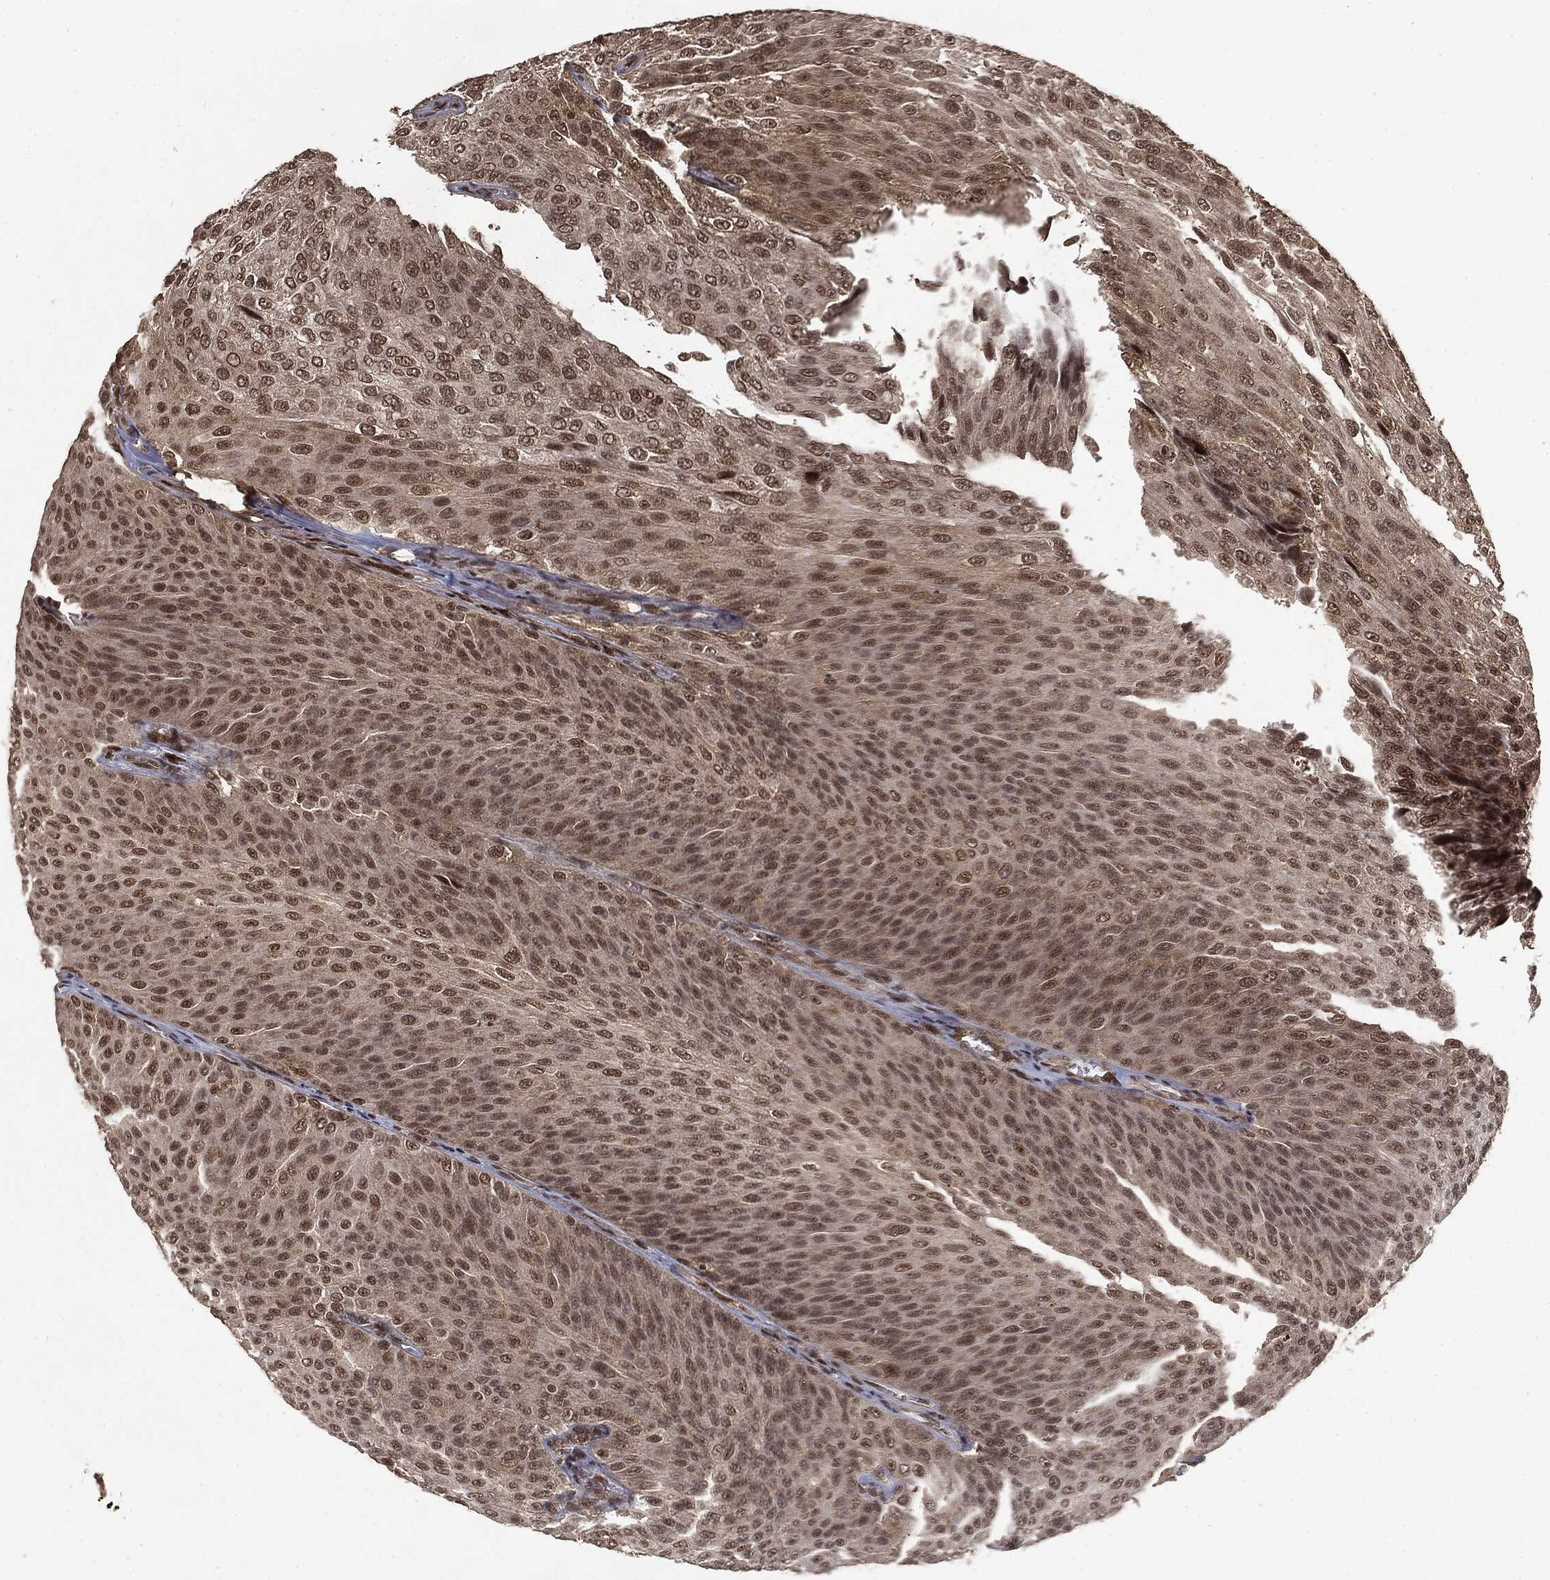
{"staining": {"intensity": "moderate", "quantity": "<25%", "location": "cytoplasmic/membranous,nuclear"}, "tissue": "urothelial cancer", "cell_type": "Tumor cells", "image_type": "cancer", "snomed": [{"axis": "morphology", "description": "Urothelial carcinoma, Low grade"}, {"axis": "topography", "description": "Ureter, NOS"}, {"axis": "topography", "description": "Urinary bladder"}], "caption": "Immunohistochemical staining of human urothelial cancer shows low levels of moderate cytoplasmic/membranous and nuclear positivity in approximately <25% of tumor cells. The protein is shown in brown color, while the nuclei are stained blue.", "gene": "CTDP1", "patient": {"sex": "male", "age": 78}}